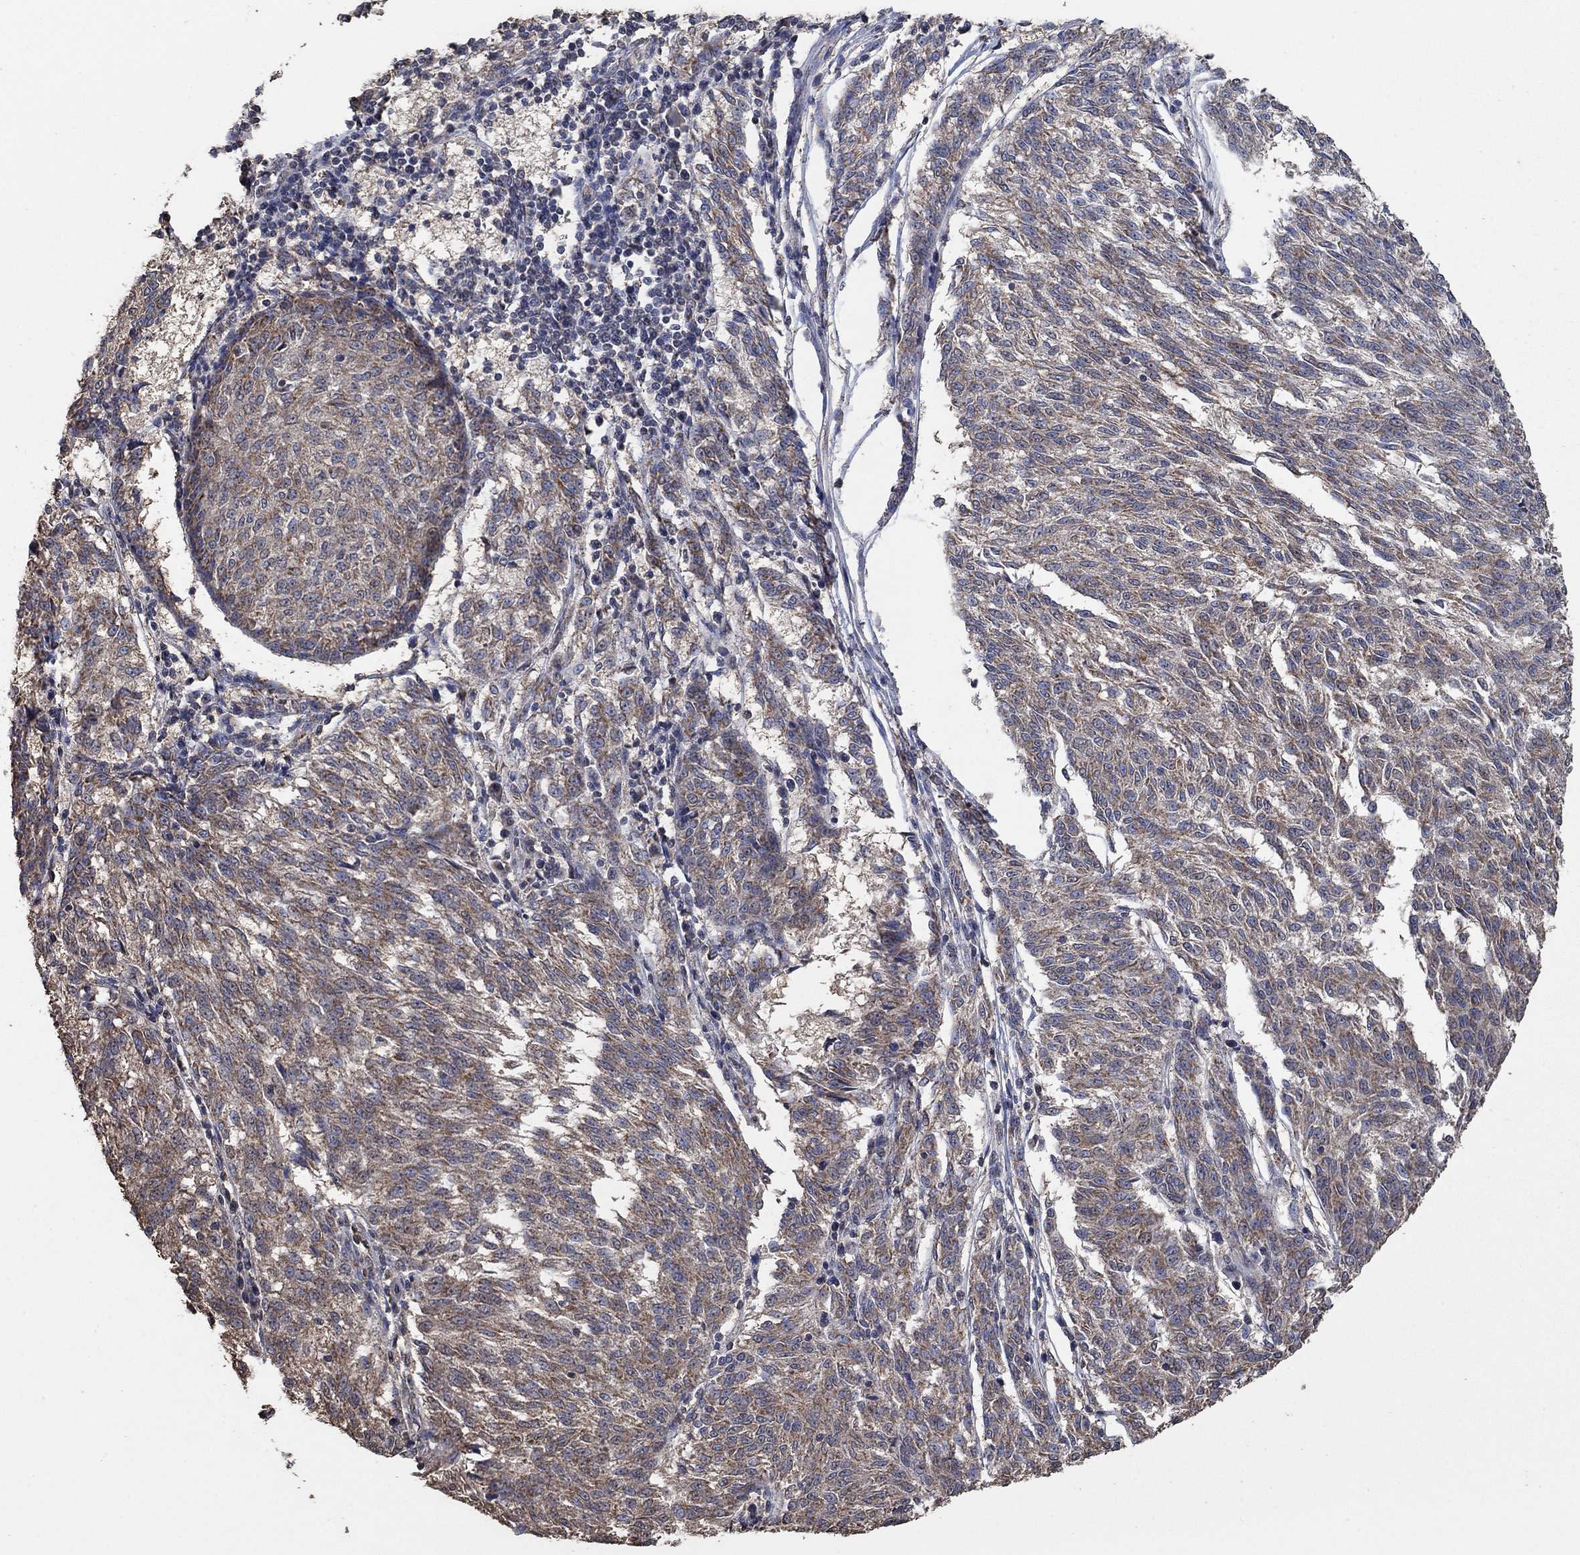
{"staining": {"intensity": "moderate", "quantity": "25%-75%", "location": "cytoplasmic/membranous"}, "tissue": "melanoma", "cell_type": "Tumor cells", "image_type": "cancer", "snomed": [{"axis": "morphology", "description": "Malignant melanoma, NOS"}, {"axis": "topography", "description": "Skin"}], "caption": "Protein expression analysis of melanoma displays moderate cytoplasmic/membranous staining in approximately 25%-75% of tumor cells.", "gene": "MRPS24", "patient": {"sex": "female", "age": 72}}